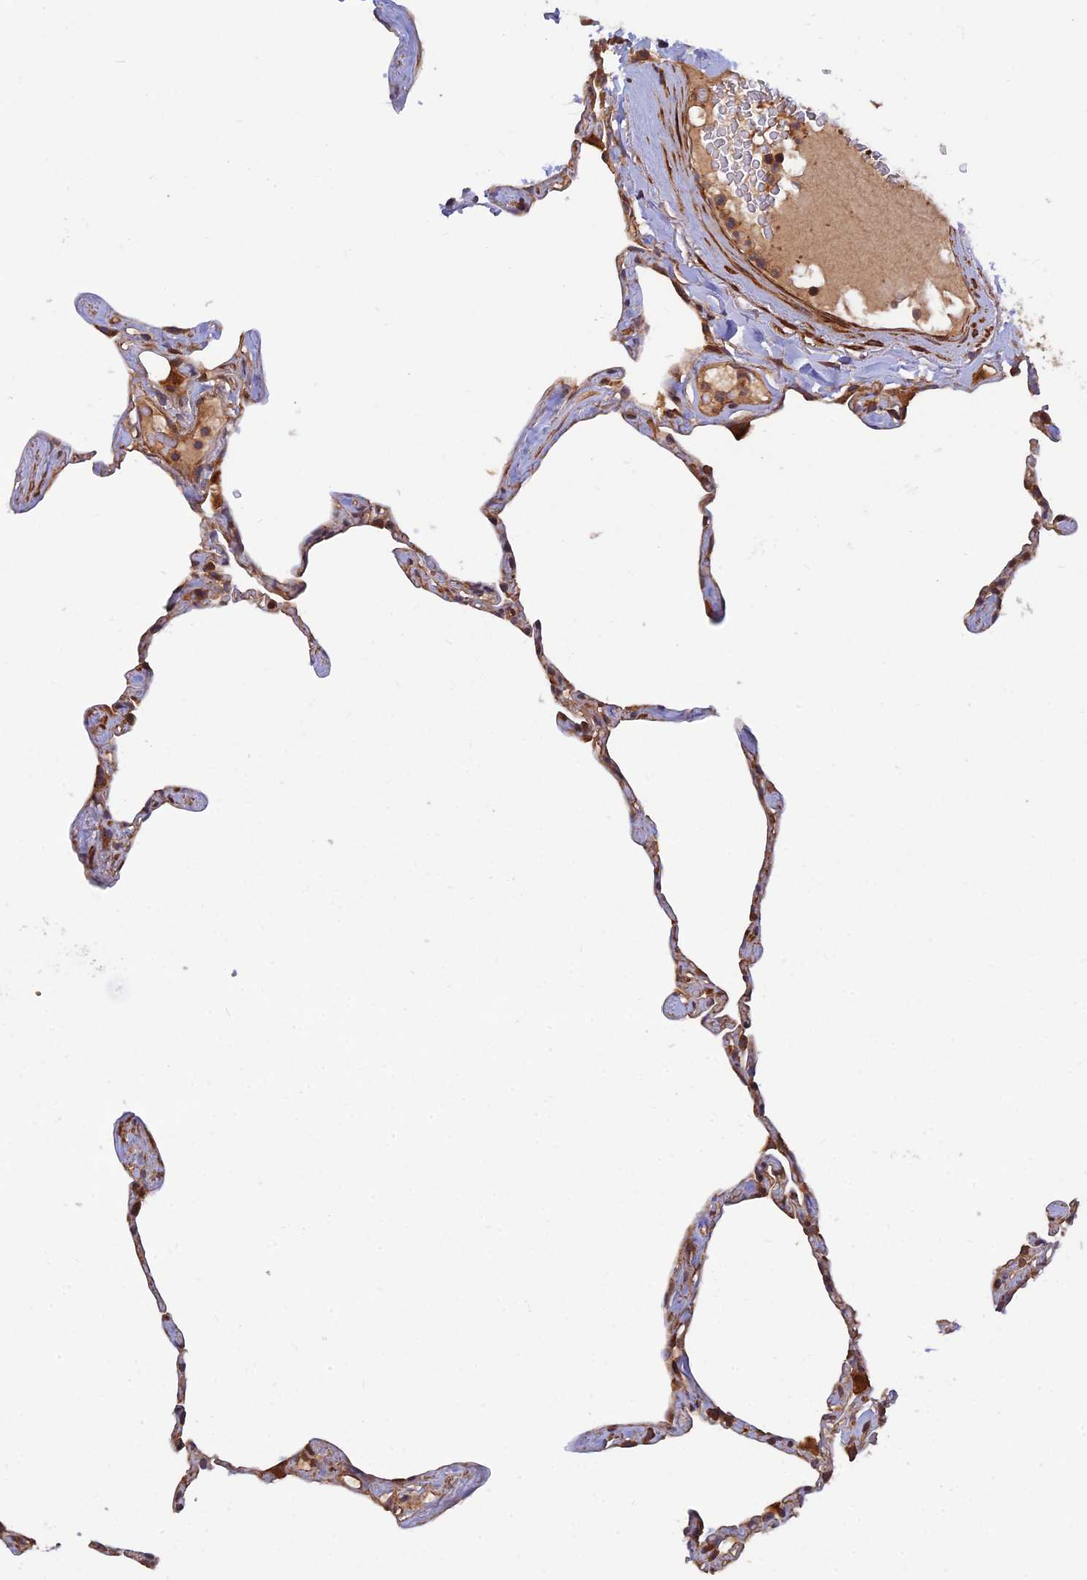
{"staining": {"intensity": "moderate", "quantity": "25%-75%", "location": "cytoplasmic/membranous"}, "tissue": "lung", "cell_type": "Alveolar cells", "image_type": "normal", "snomed": [{"axis": "morphology", "description": "Normal tissue, NOS"}, {"axis": "topography", "description": "Lung"}], "caption": "Immunohistochemical staining of benign lung exhibits medium levels of moderate cytoplasmic/membranous staining in approximately 25%-75% of alveolar cells.", "gene": "RELCH", "patient": {"sex": "male", "age": 65}}